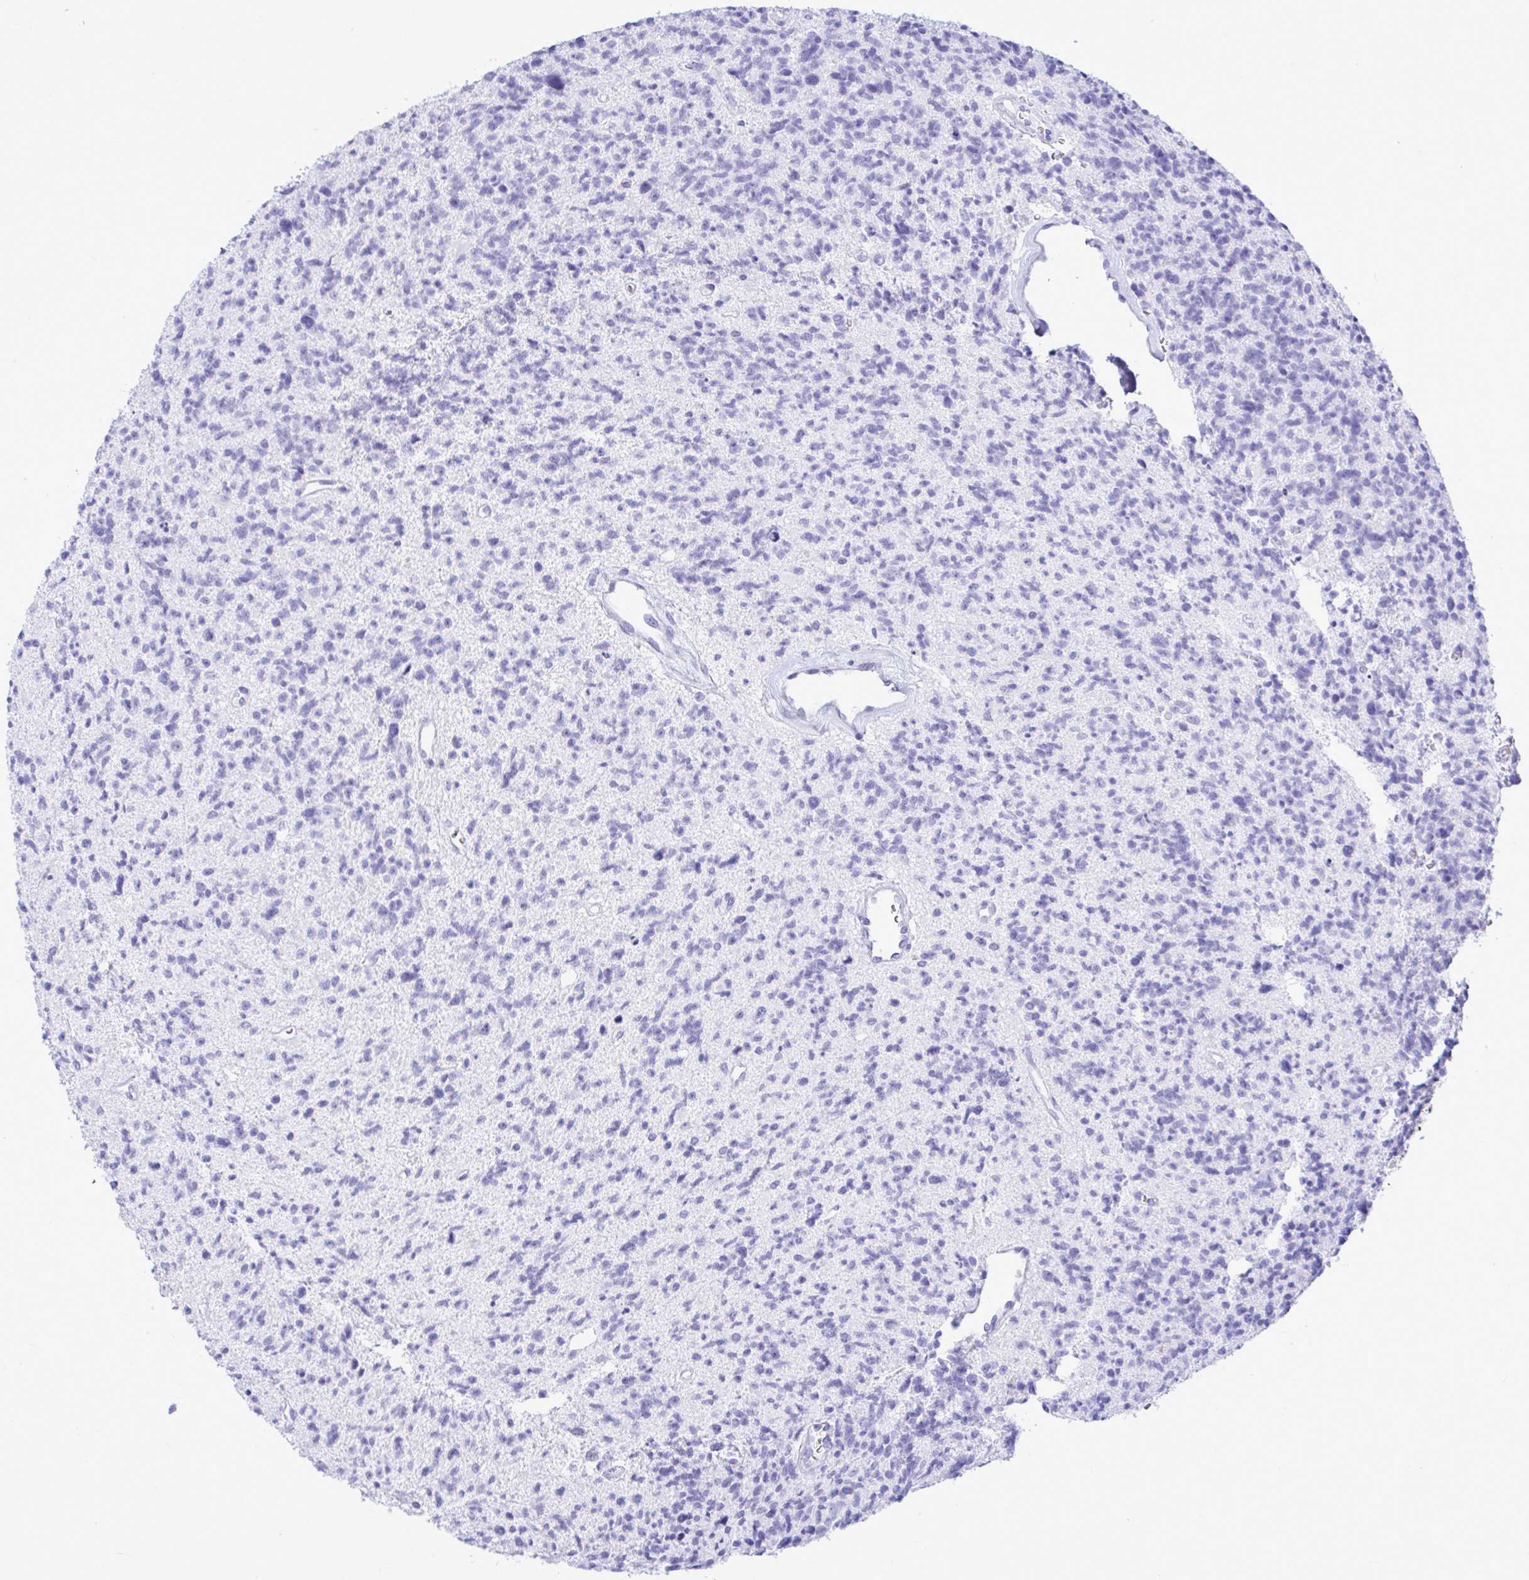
{"staining": {"intensity": "negative", "quantity": "none", "location": "none"}, "tissue": "glioma", "cell_type": "Tumor cells", "image_type": "cancer", "snomed": [{"axis": "morphology", "description": "Glioma, malignant, High grade"}, {"axis": "topography", "description": "Brain"}], "caption": "Immunohistochemical staining of high-grade glioma (malignant) demonstrates no significant expression in tumor cells.", "gene": "SELENOV", "patient": {"sex": "male", "age": 29}}